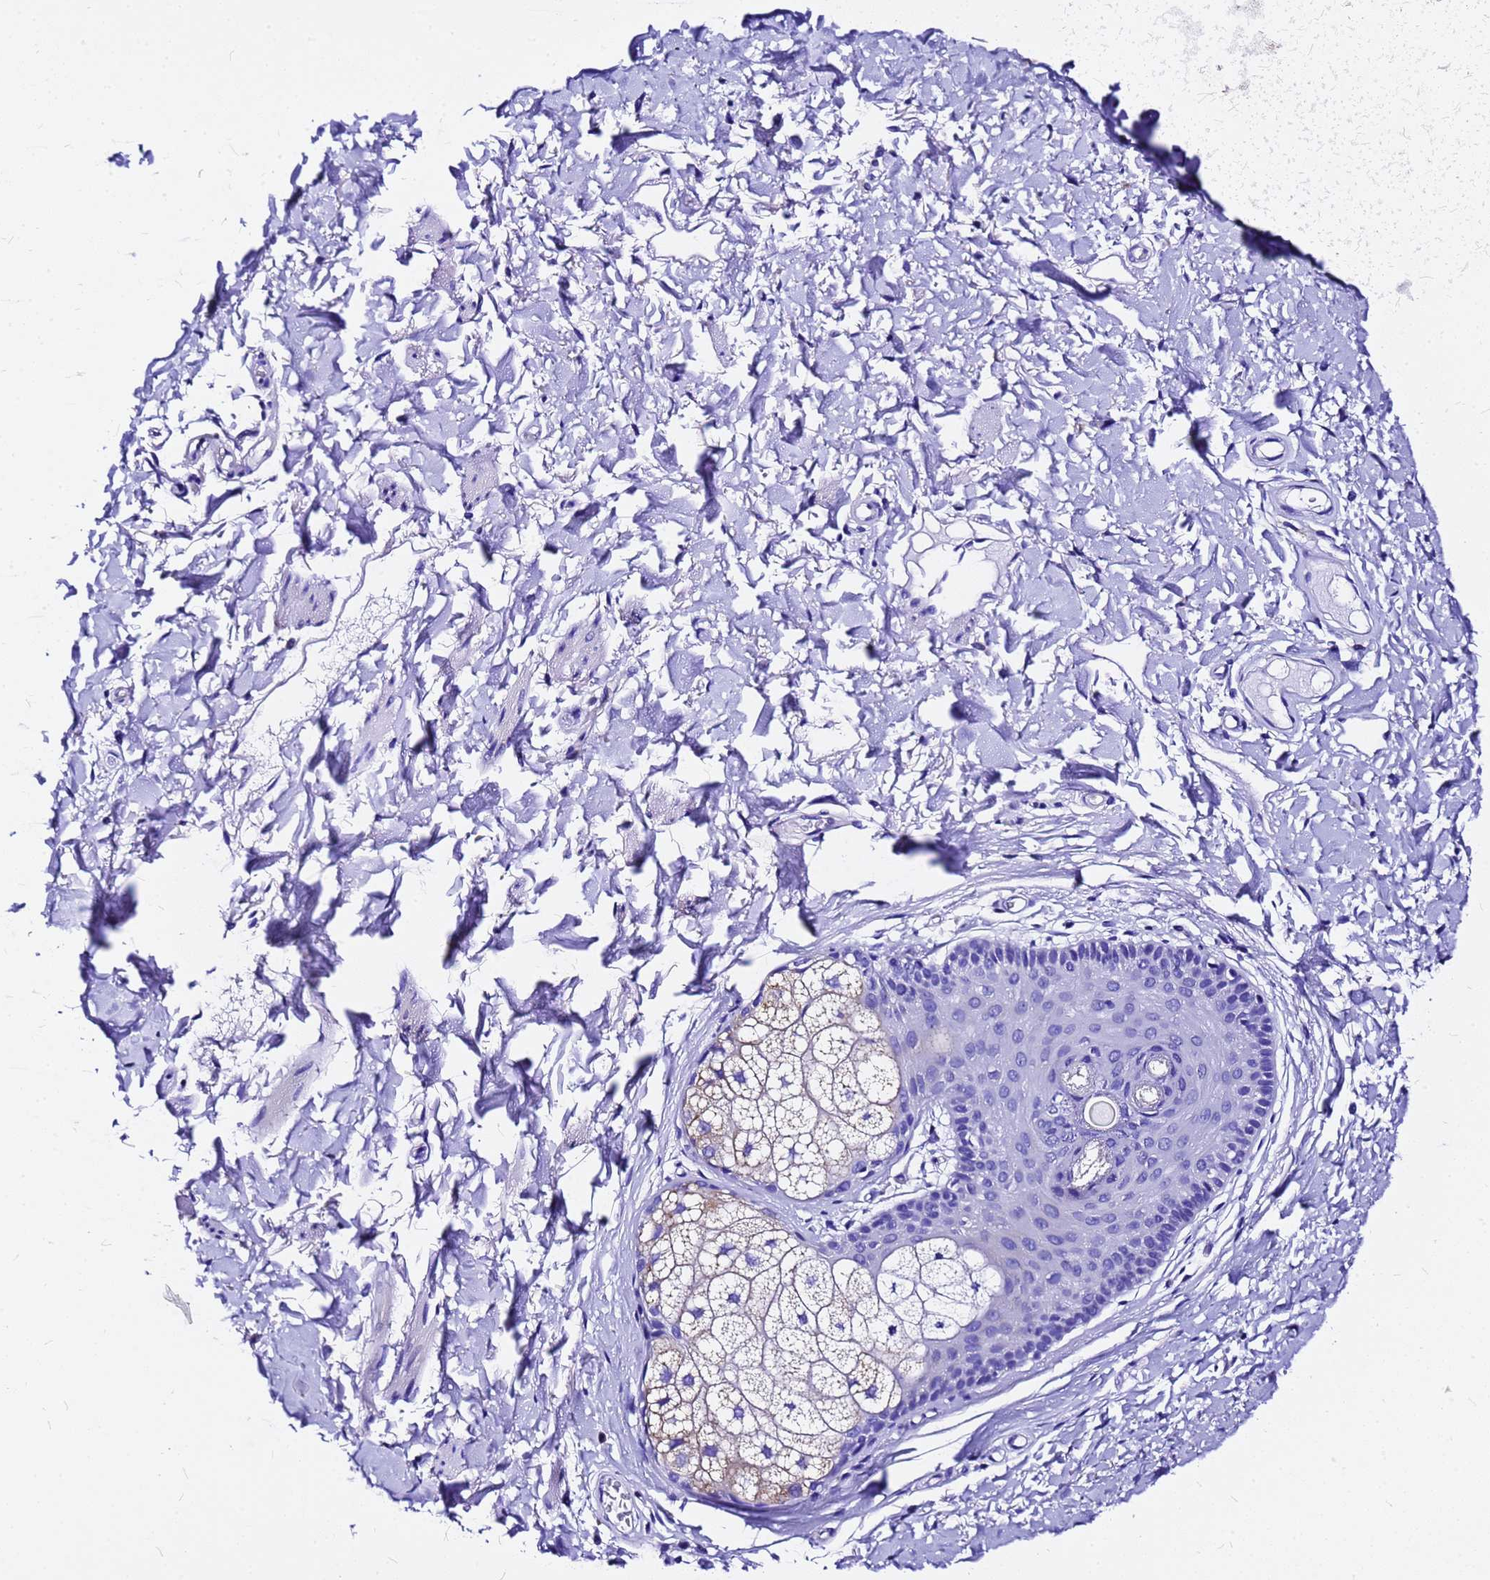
{"staining": {"intensity": "negative", "quantity": "none", "location": "none"}, "tissue": "skin", "cell_type": "Epidermal cells", "image_type": "normal", "snomed": [{"axis": "morphology", "description": "Normal tissue, NOS"}, {"axis": "topography", "description": "Vulva"}], "caption": "IHC of unremarkable skin reveals no staining in epidermal cells.", "gene": "HERC4", "patient": {"sex": "female", "age": 73}}